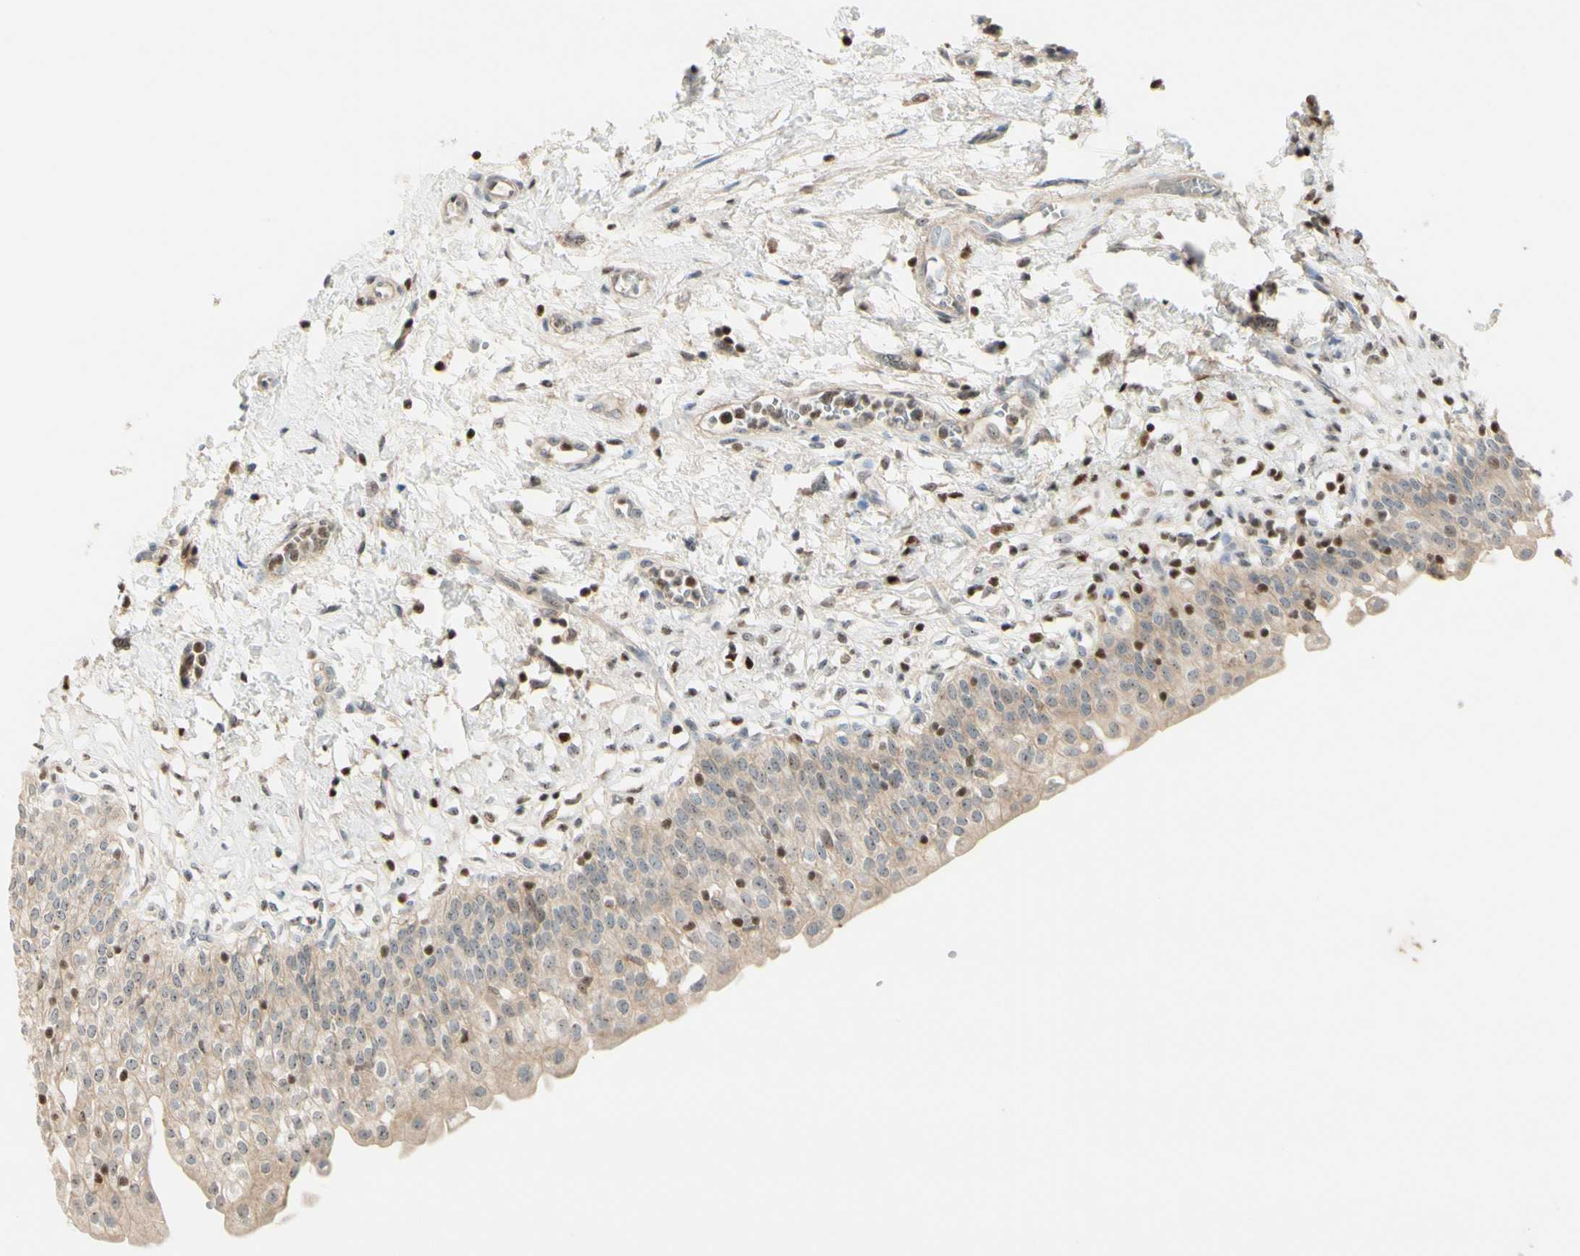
{"staining": {"intensity": "moderate", "quantity": ">75%", "location": "cytoplasmic/membranous"}, "tissue": "urinary bladder", "cell_type": "Urothelial cells", "image_type": "normal", "snomed": [{"axis": "morphology", "description": "Normal tissue, NOS"}, {"axis": "topography", "description": "Urinary bladder"}], "caption": "A high-resolution photomicrograph shows immunohistochemistry (IHC) staining of normal urinary bladder, which reveals moderate cytoplasmic/membranous expression in approximately >75% of urothelial cells. (DAB (3,3'-diaminobenzidine) IHC with brightfield microscopy, high magnification).", "gene": "NFYA", "patient": {"sex": "male", "age": 55}}